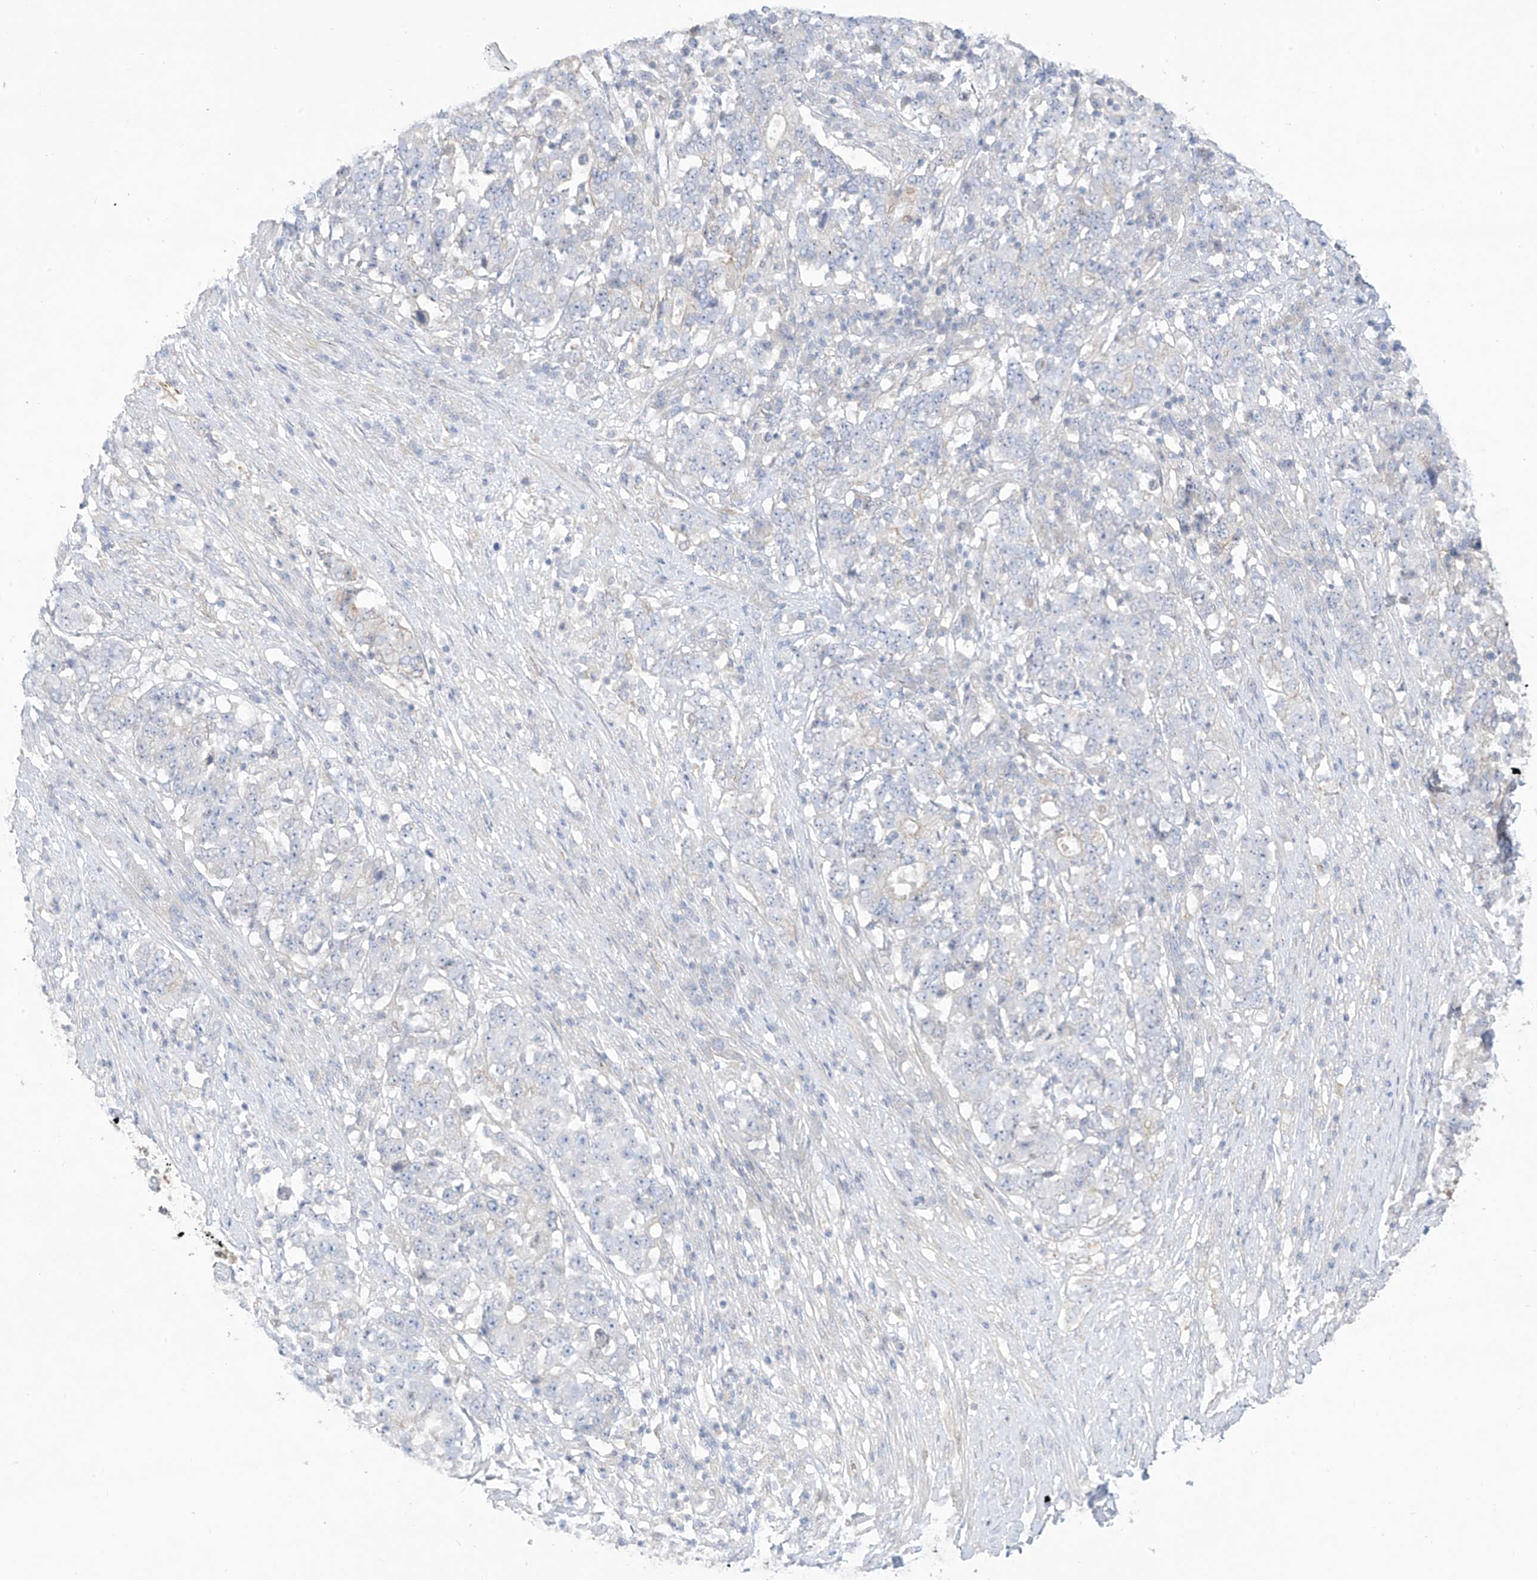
{"staining": {"intensity": "negative", "quantity": "none", "location": "none"}, "tissue": "stomach cancer", "cell_type": "Tumor cells", "image_type": "cancer", "snomed": [{"axis": "morphology", "description": "Adenocarcinoma, NOS"}, {"axis": "topography", "description": "Stomach"}], "caption": "Immunohistochemistry of stomach cancer displays no staining in tumor cells.", "gene": "EIPR1", "patient": {"sex": "male", "age": 59}}